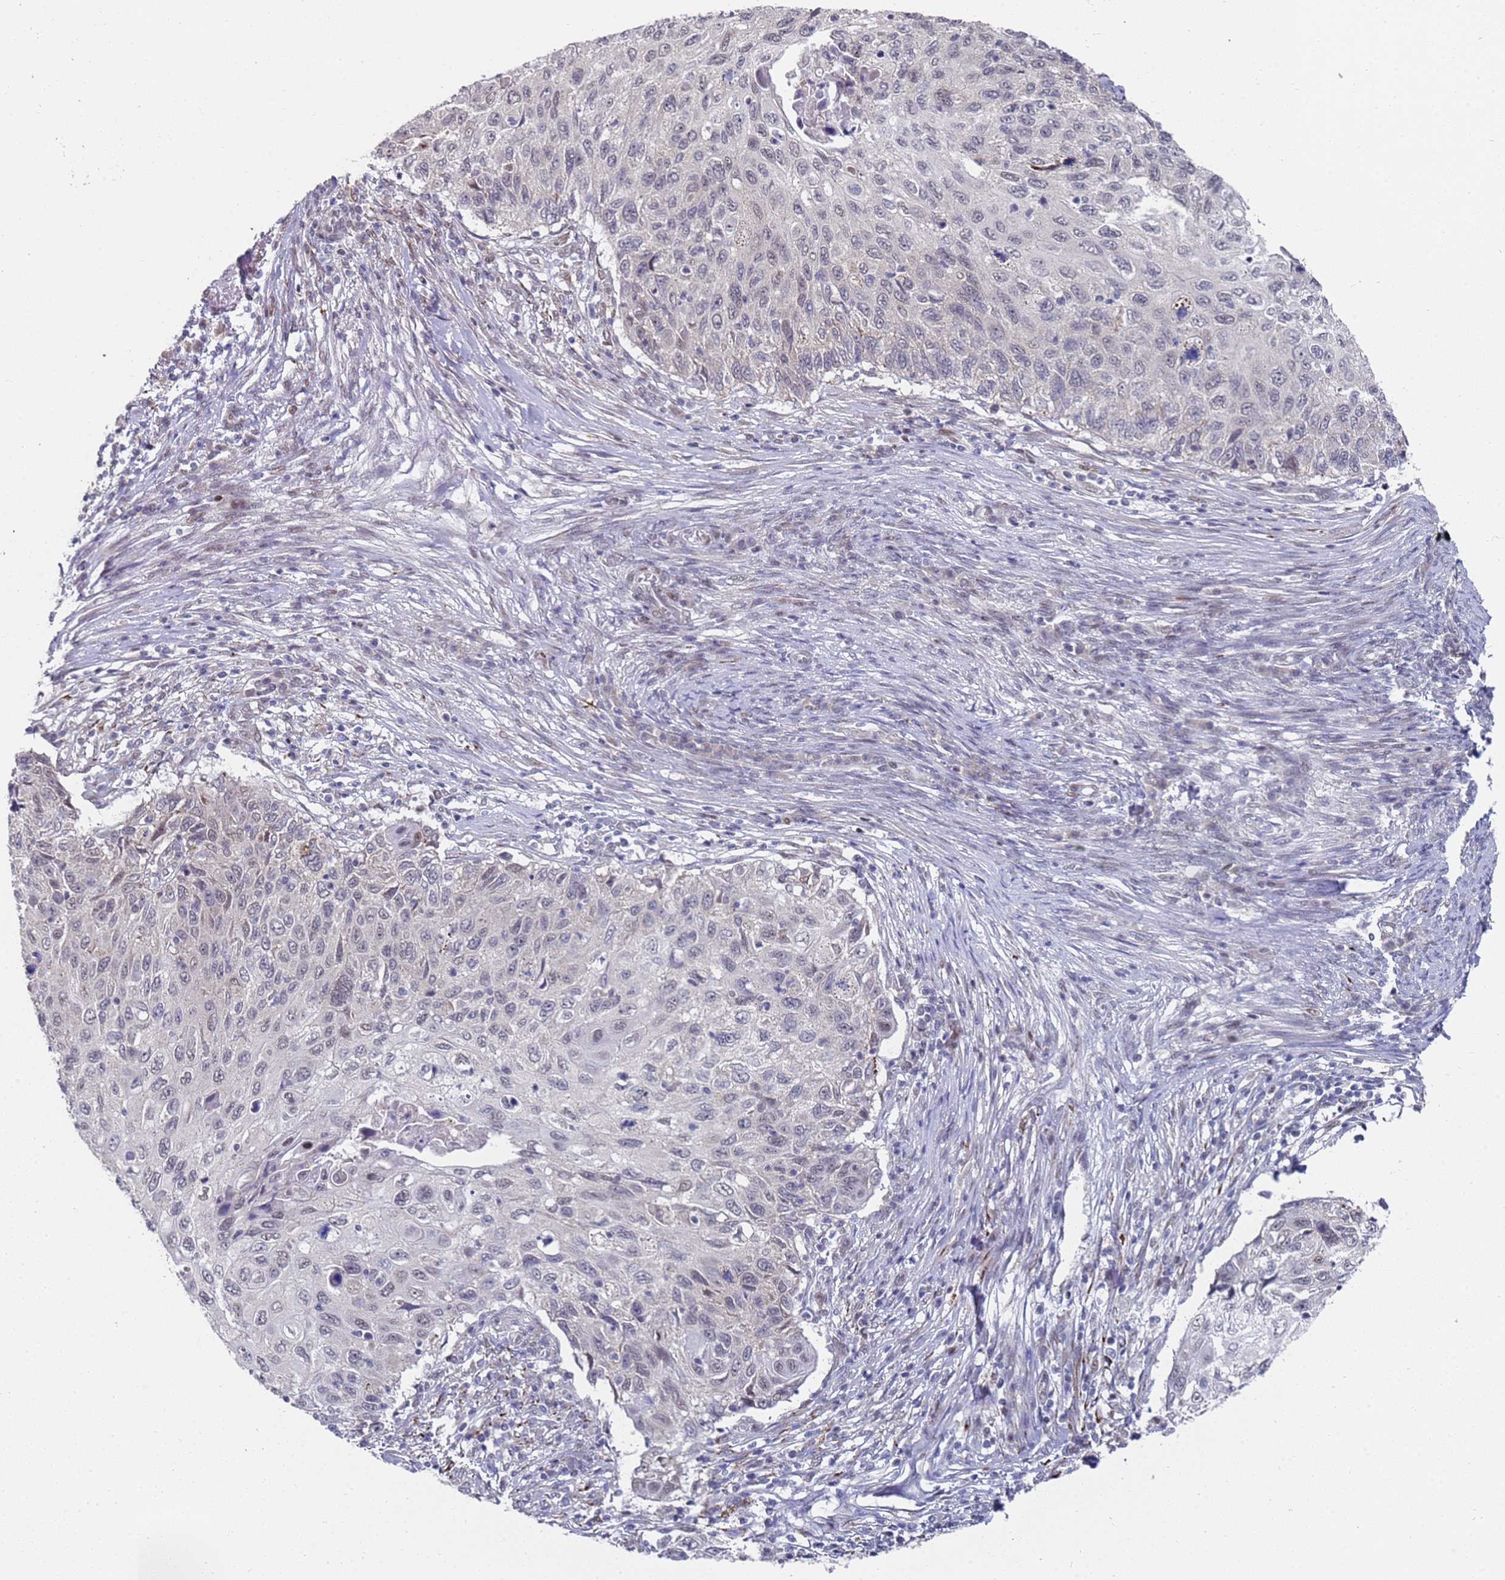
{"staining": {"intensity": "weak", "quantity": "<25%", "location": "nuclear"}, "tissue": "cervical cancer", "cell_type": "Tumor cells", "image_type": "cancer", "snomed": [{"axis": "morphology", "description": "Squamous cell carcinoma, NOS"}, {"axis": "topography", "description": "Cervix"}], "caption": "Histopathology image shows no significant protein positivity in tumor cells of cervical cancer (squamous cell carcinoma). (IHC, brightfield microscopy, high magnification).", "gene": "COPS6", "patient": {"sex": "female", "age": 70}}